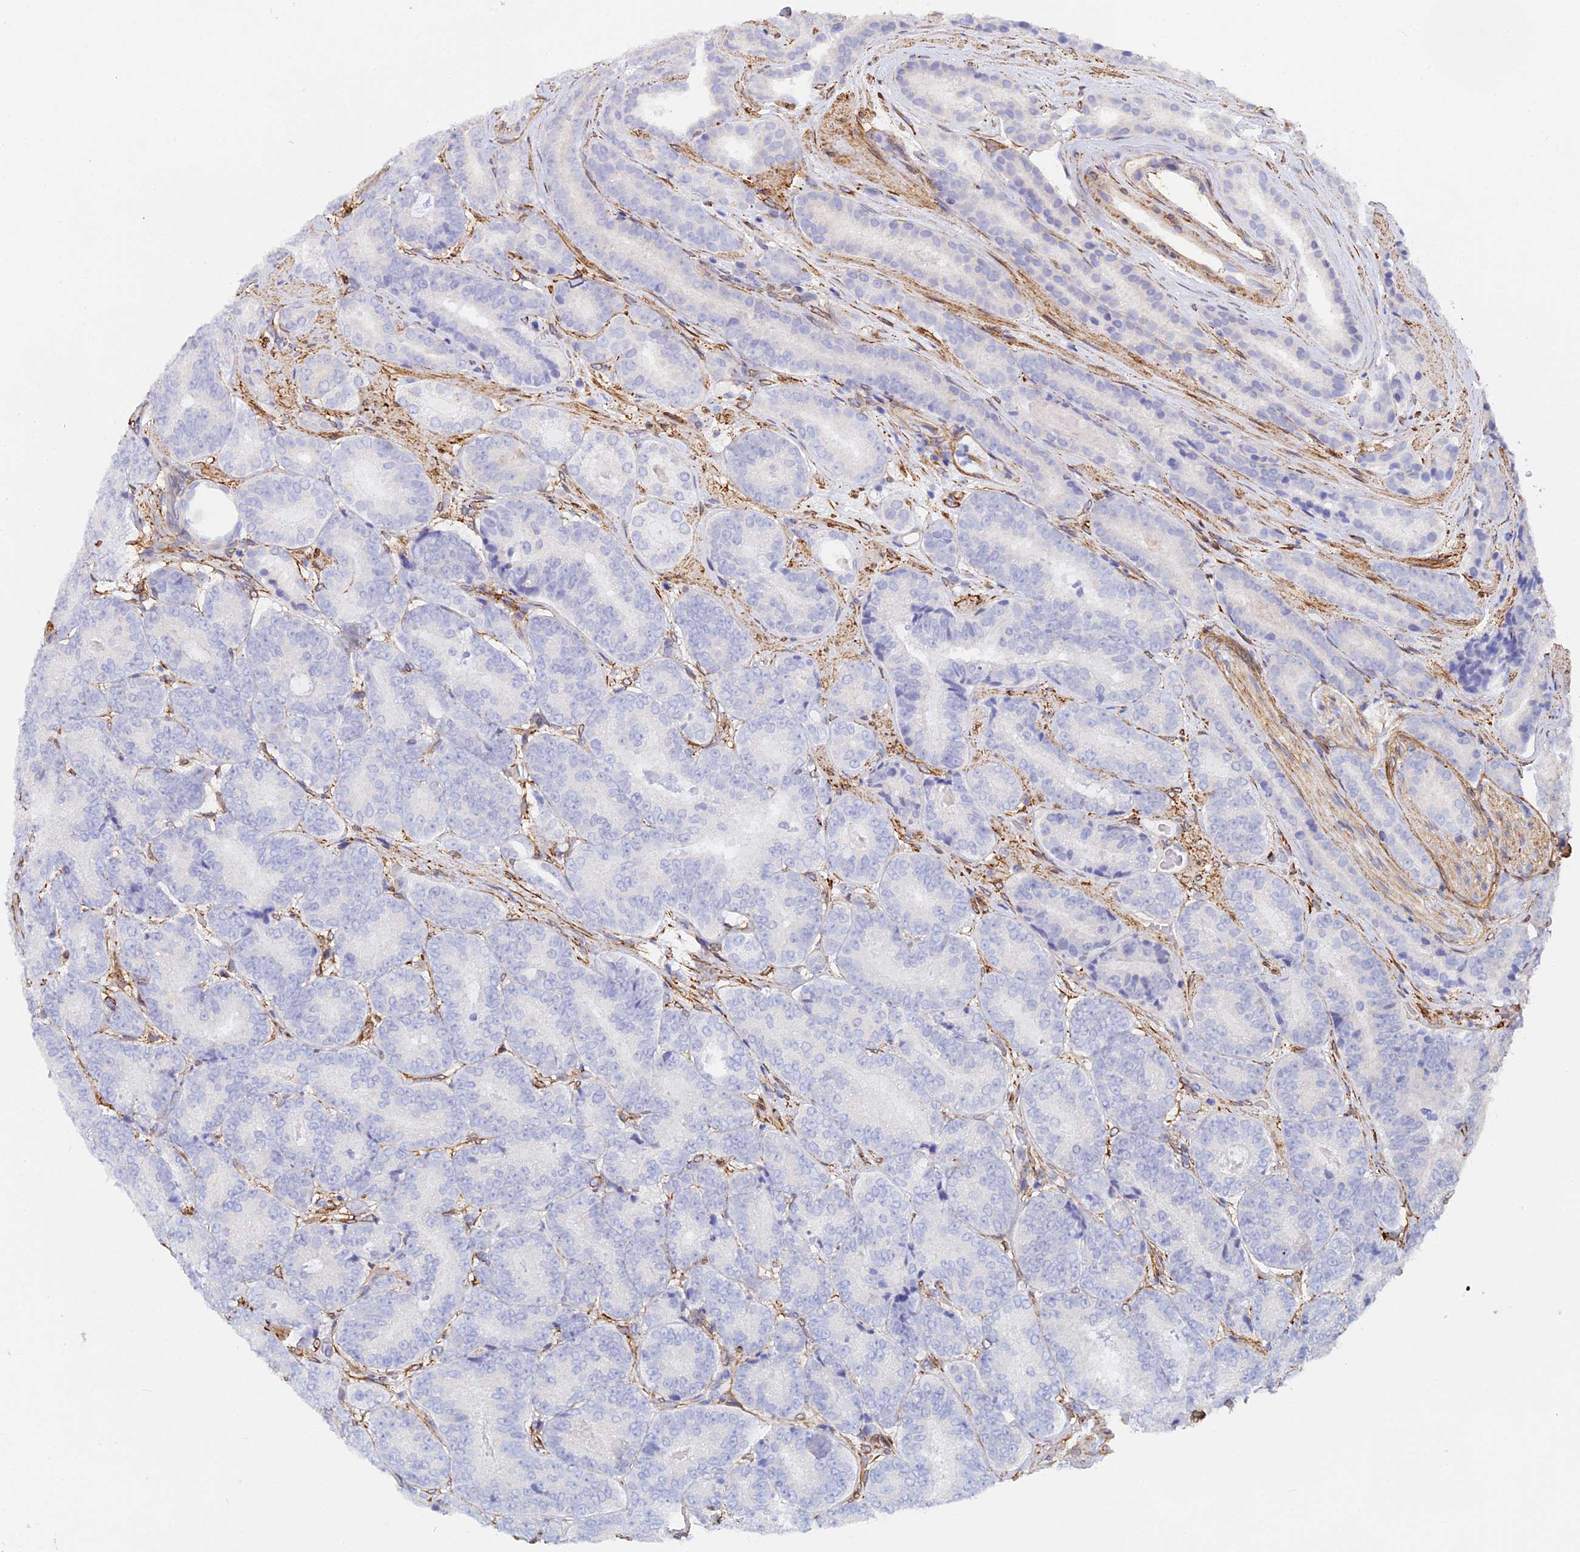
{"staining": {"intensity": "negative", "quantity": "none", "location": "none"}, "tissue": "prostate cancer", "cell_type": "Tumor cells", "image_type": "cancer", "snomed": [{"axis": "morphology", "description": "Adenocarcinoma, High grade"}, {"axis": "topography", "description": "Prostate"}], "caption": "IHC photomicrograph of neoplastic tissue: high-grade adenocarcinoma (prostate) stained with DAB demonstrates no significant protein expression in tumor cells.", "gene": "MXRA7", "patient": {"sex": "male", "age": 72}}